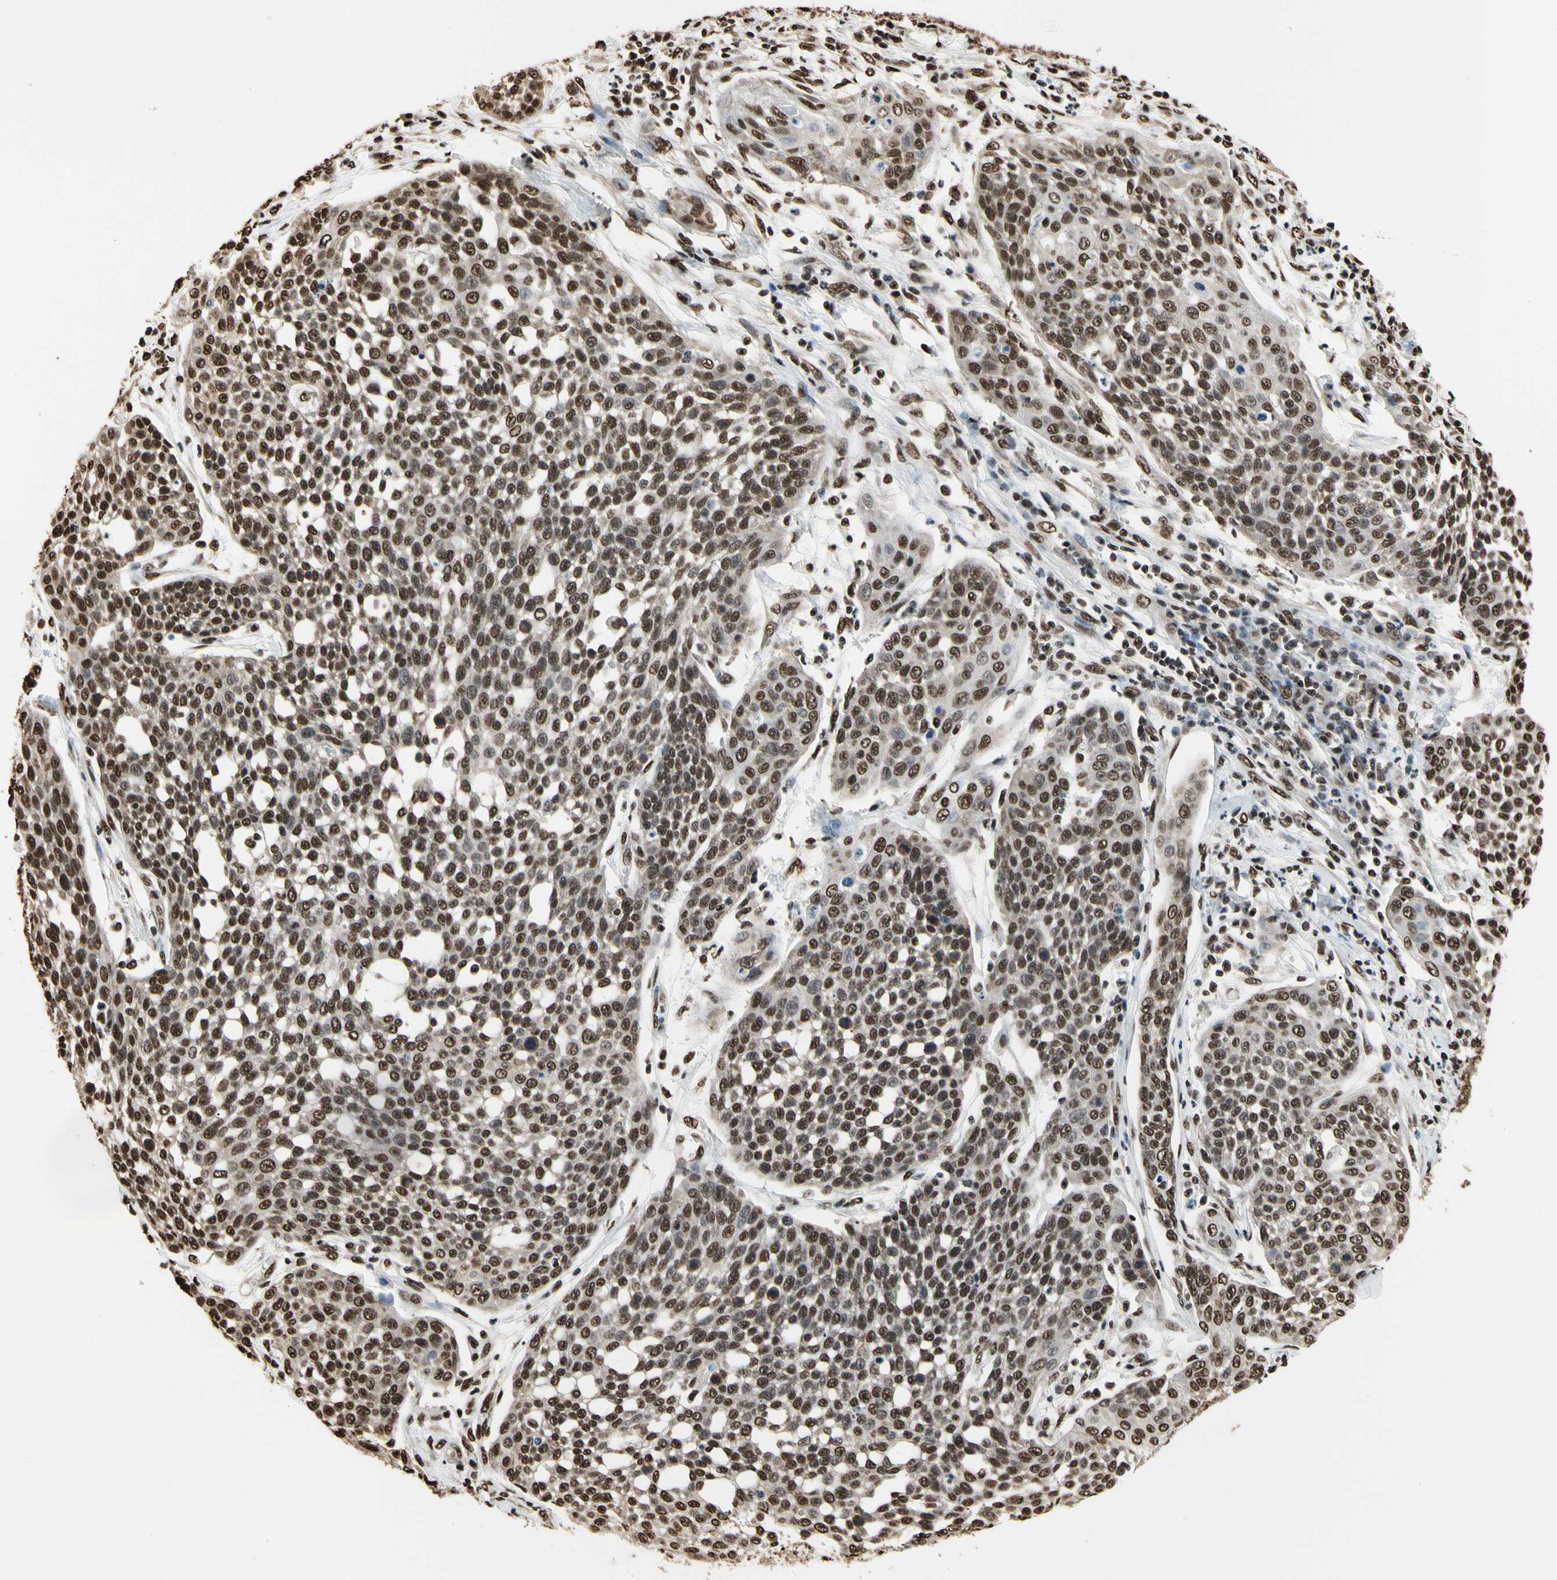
{"staining": {"intensity": "strong", "quantity": ">75%", "location": "nuclear"}, "tissue": "cervical cancer", "cell_type": "Tumor cells", "image_type": "cancer", "snomed": [{"axis": "morphology", "description": "Squamous cell carcinoma, NOS"}, {"axis": "topography", "description": "Cervix"}], "caption": "Immunohistochemistry staining of cervical cancer (squamous cell carcinoma), which shows high levels of strong nuclear positivity in about >75% of tumor cells indicating strong nuclear protein positivity. The staining was performed using DAB (brown) for protein detection and nuclei were counterstained in hematoxylin (blue).", "gene": "HNRNPK", "patient": {"sex": "female", "age": 34}}